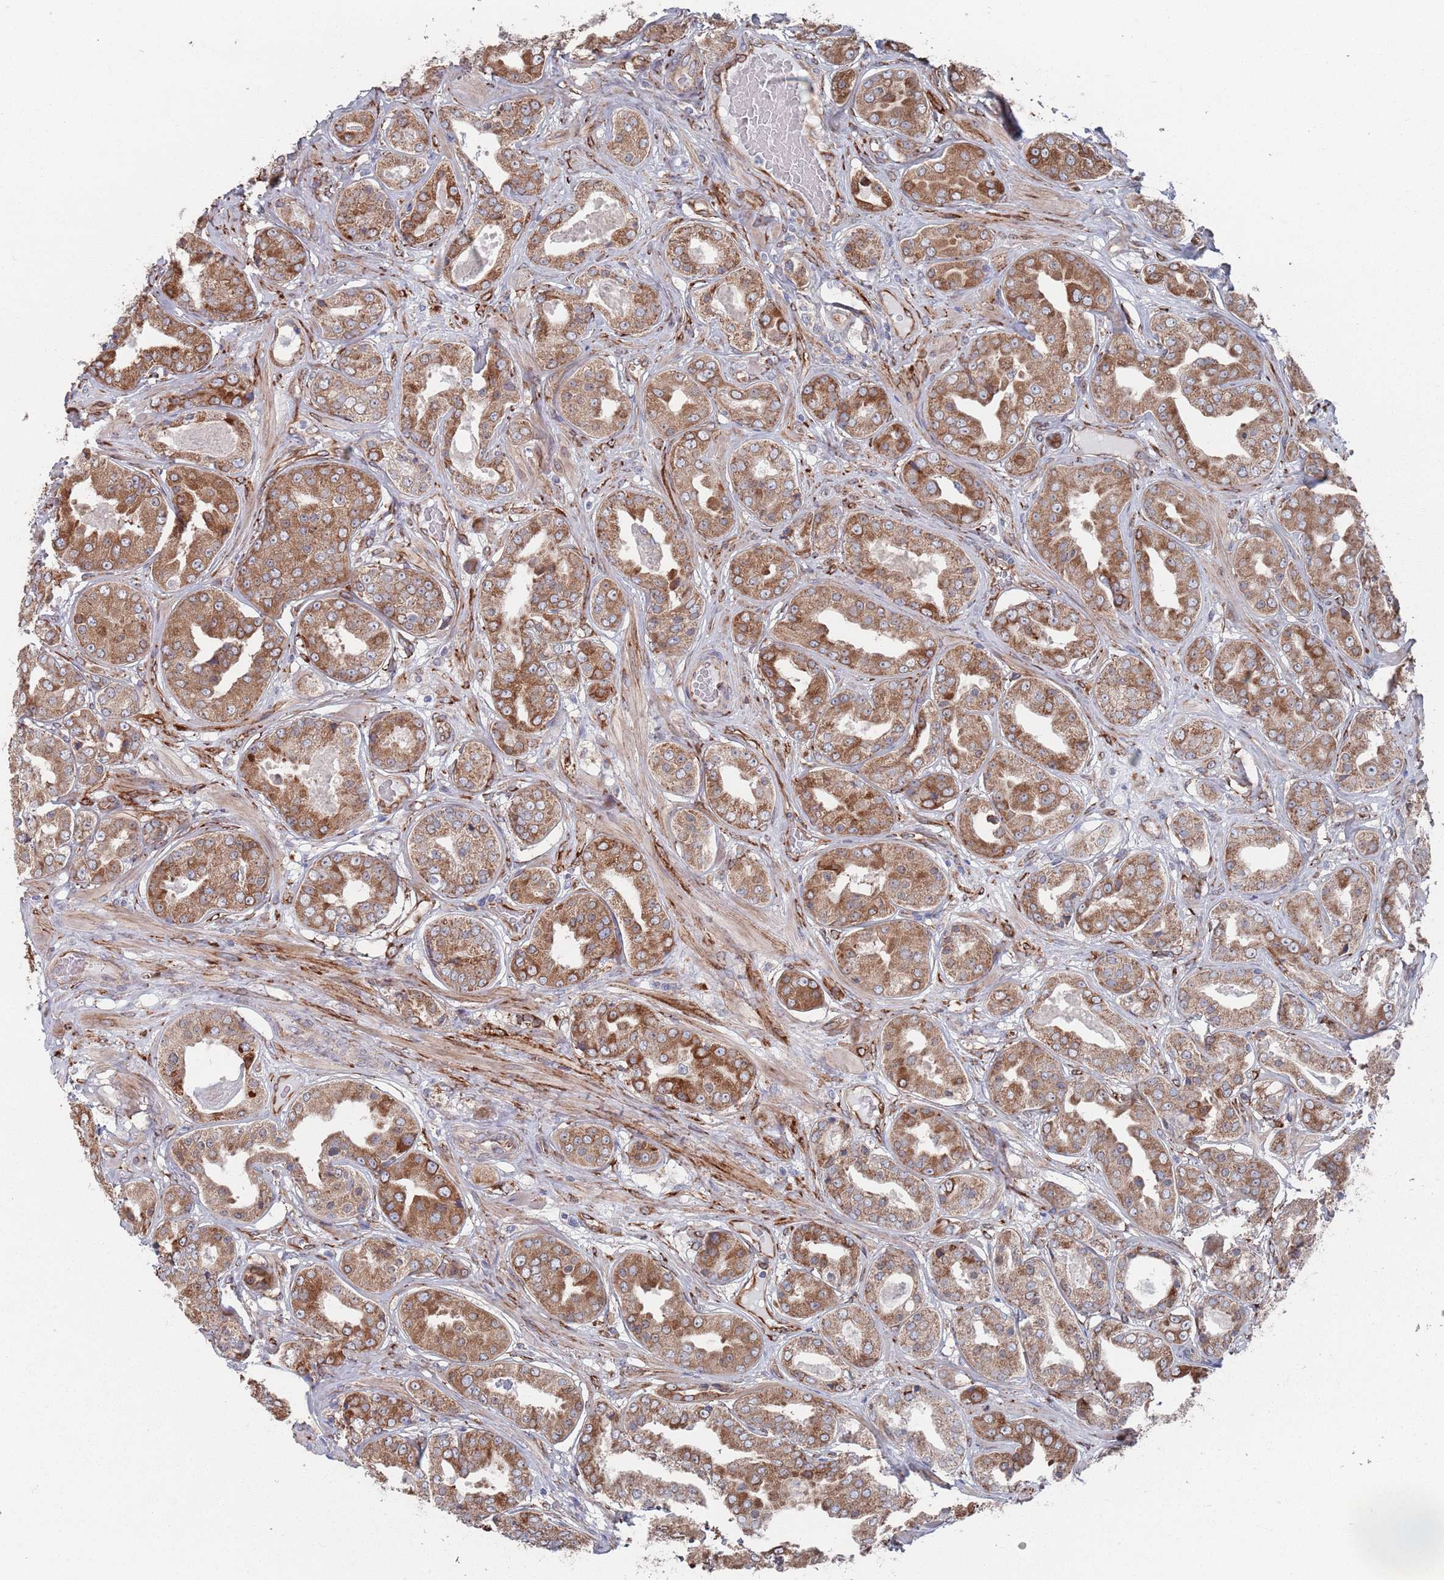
{"staining": {"intensity": "strong", "quantity": ">75%", "location": "cytoplasmic/membranous"}, "tissue": "prostate cancer", "cell_type": "Tumor cells", "image_type": "cancer", "snomed": [{"axis": "morphology", "description": "Adenocarcinoma, High grade"}, {"axis": "topography", "description": "Prostate"}], "caption": "The immunohistochemical stain shows strong cytoplasmic/membranous positivity in tumor cells of adenocarcinoma (high-grade) (prostate) tissue.", "gene": "CCDC106", "patient": {"sex": "male", "age": 63}}